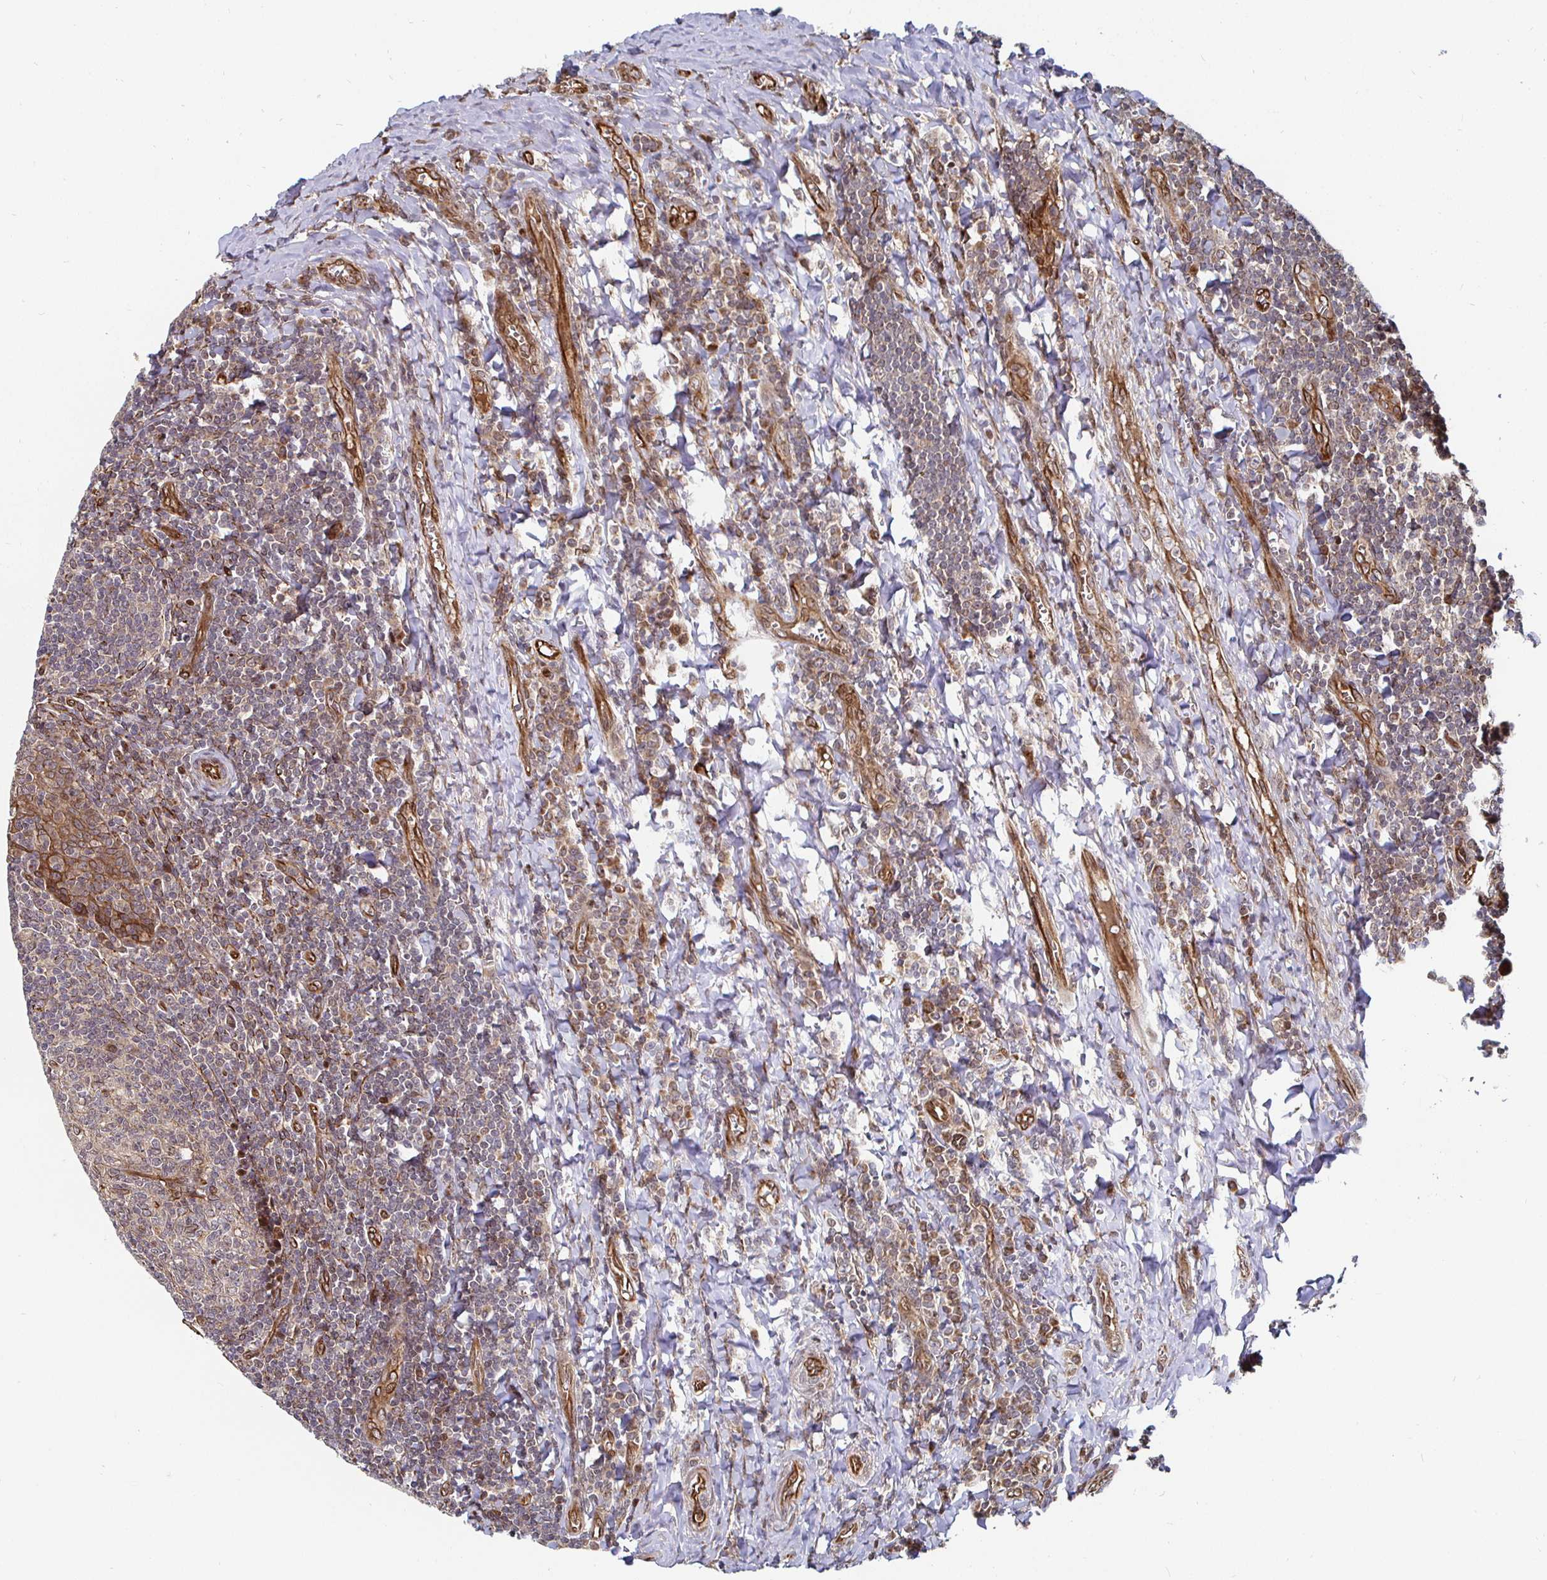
{"staining": {"intensity": "weak", "quantity": "<25%", "location": "cytoplasmic/membranous"}, "tissue": "tonsil", "cell_type": "Germinal center cells", "image_type": "normal", "snomed": [{"axis": "morphology", "description": "Normal tissue, NOS"}, {"axis": "morphology", "description": "Inflammation, NOS"}, {"axis": "topography", "description": "Tonsil"}], "caption": "This is an immunohistochemistry (IHC) photomicrograph of normal human tonsil. There is no expression in germinal center cells.", "gene": "TBKBP1", "patient": {"sex": "female", "age": 31}}